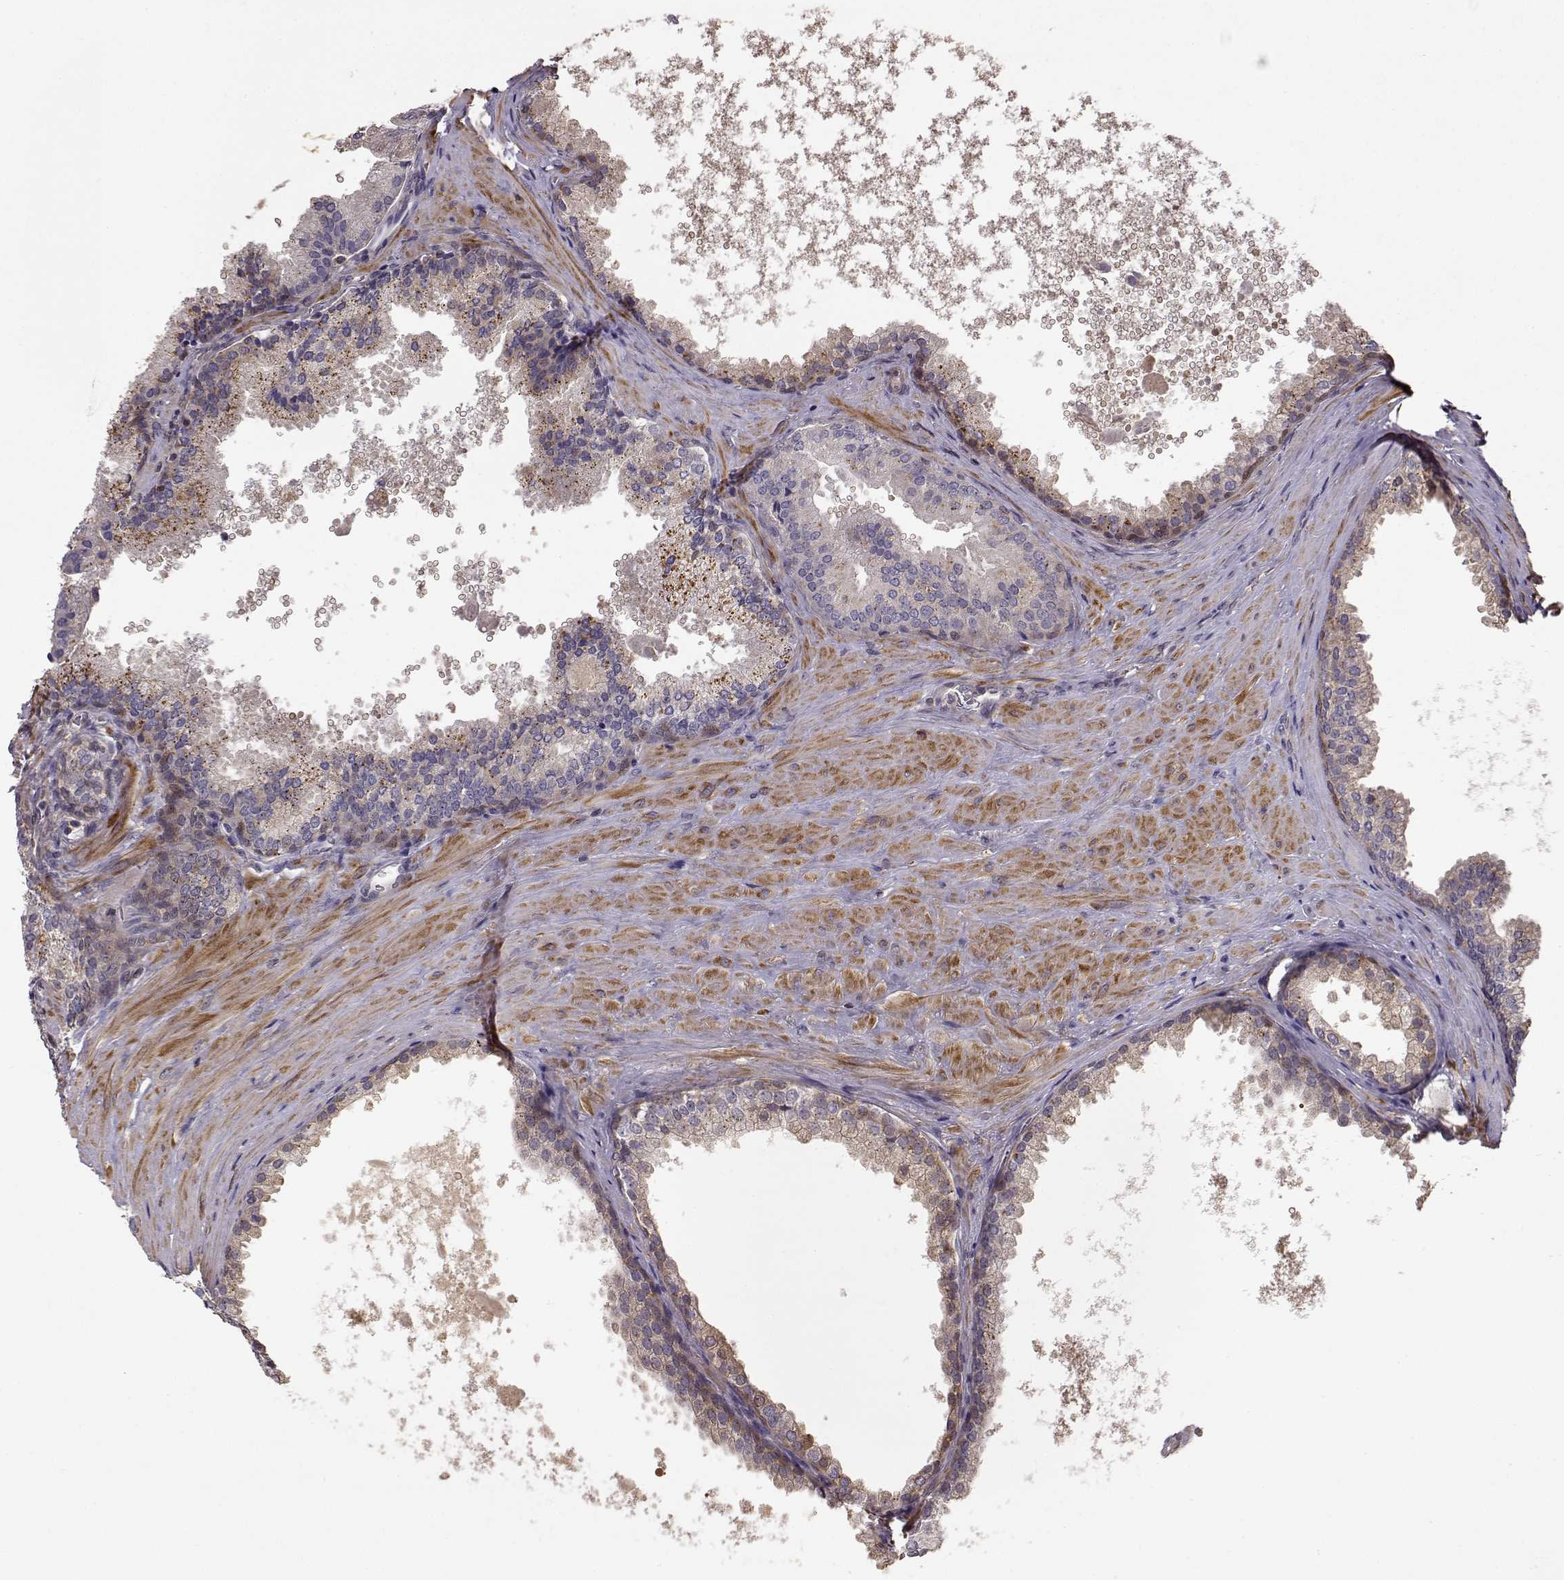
{"staining": {"intensity": "weak", "quantity": ">75%", "location": "cytoplasmic/membranous"}, "tissue": "prostate cancer", "cell_type": "Tumor cells", "image_type": "cancer", "snomed": [{"axis": "morphology", "description": "Adenocarcinoma, Low grade"}, {"axis": "topography", "description": "Prostate"}], "caption": "Prostate cancer tissue displays weak cytoplasmic/membranous expression in about >75% of tumor cells, visualized by immunohistochemistry. The staining is performed using DAB brown chromogen to label protein expression. The nuclei are counter-stained blue using hematoxylin.", "gene": "CRIM1", "patient": {"sex": "male", "age": 56}}